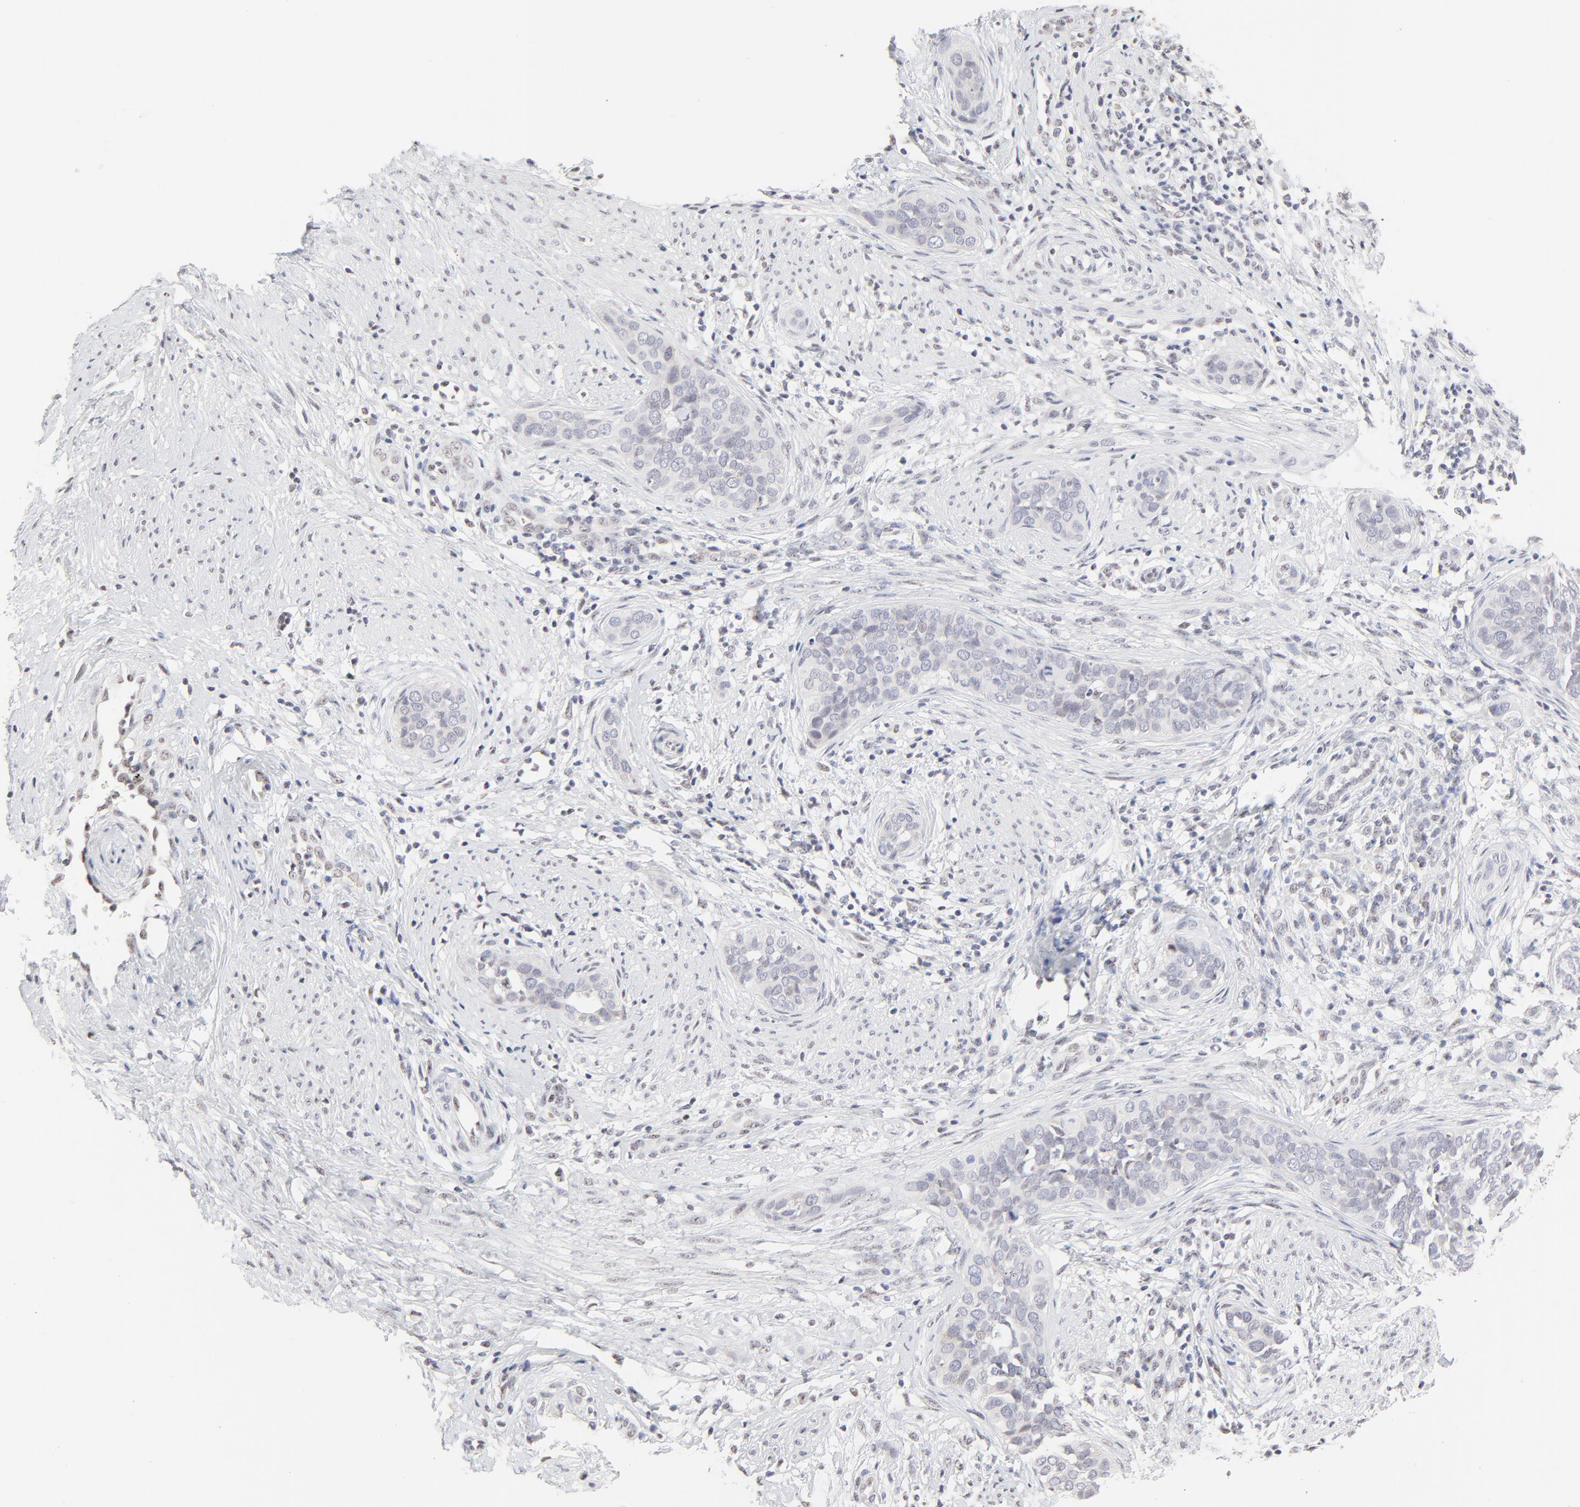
{"staining": {"intensity": "negative", "quantity": "none", "location": "none"}, "tissue": "cervical cancer", "cell_type": "Tumor cells", "image_type": "cancer", "snomed": [{"axis": "morphology", "description": "Squamous cell carcinoma, NOS"}, {"axis": "topography", "description": "Cervix"}], "caption": "A photomicrograph of human squamous cell carcinoma (cervical) is negative for staining in tumor cells.", "gene": "NFIL3", "patient": {"sex": "female", "age": 31}}